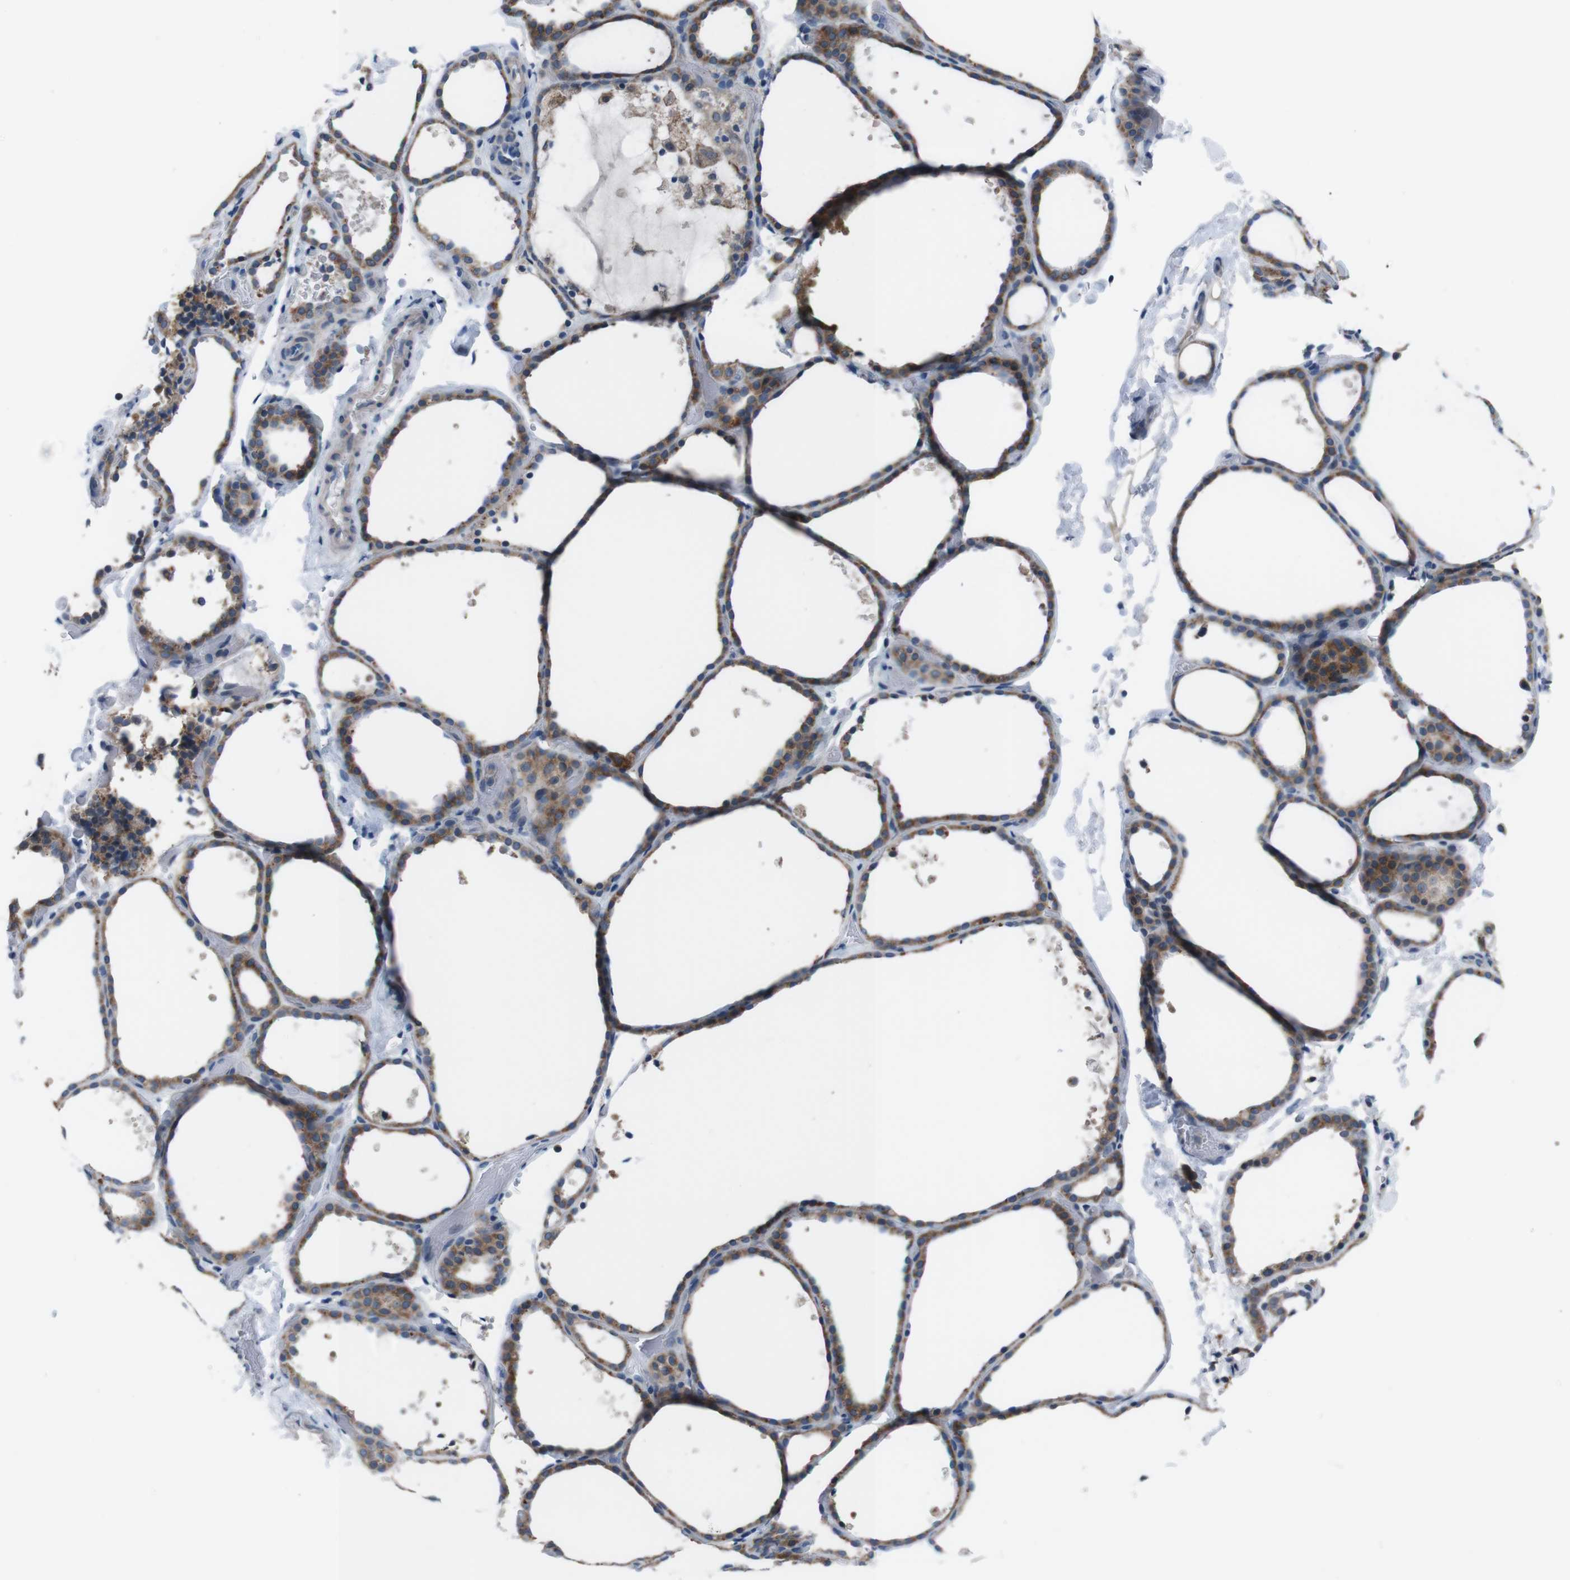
{"staining": {"intensity": "moderate", "quantity": ">75%", "location": "cytoplasmic/membranous"}, "tissue": "thyroid gland", "cell_type": "Glandular cells", "image_type": "normal", "snomed": [{"axis": "morphology", "description": "Normal tissue, NOS"}, {"axis": "topography", "description": "Thyroid gland"}], "caption": "Human thyroid gland stained for a protein (brown) displays moderate cytoplasmic/membranous positive positivity in approximately >75% of glandular cells.", "gene": "CDH22", "patient": {"sex": "female", "age": 44}}